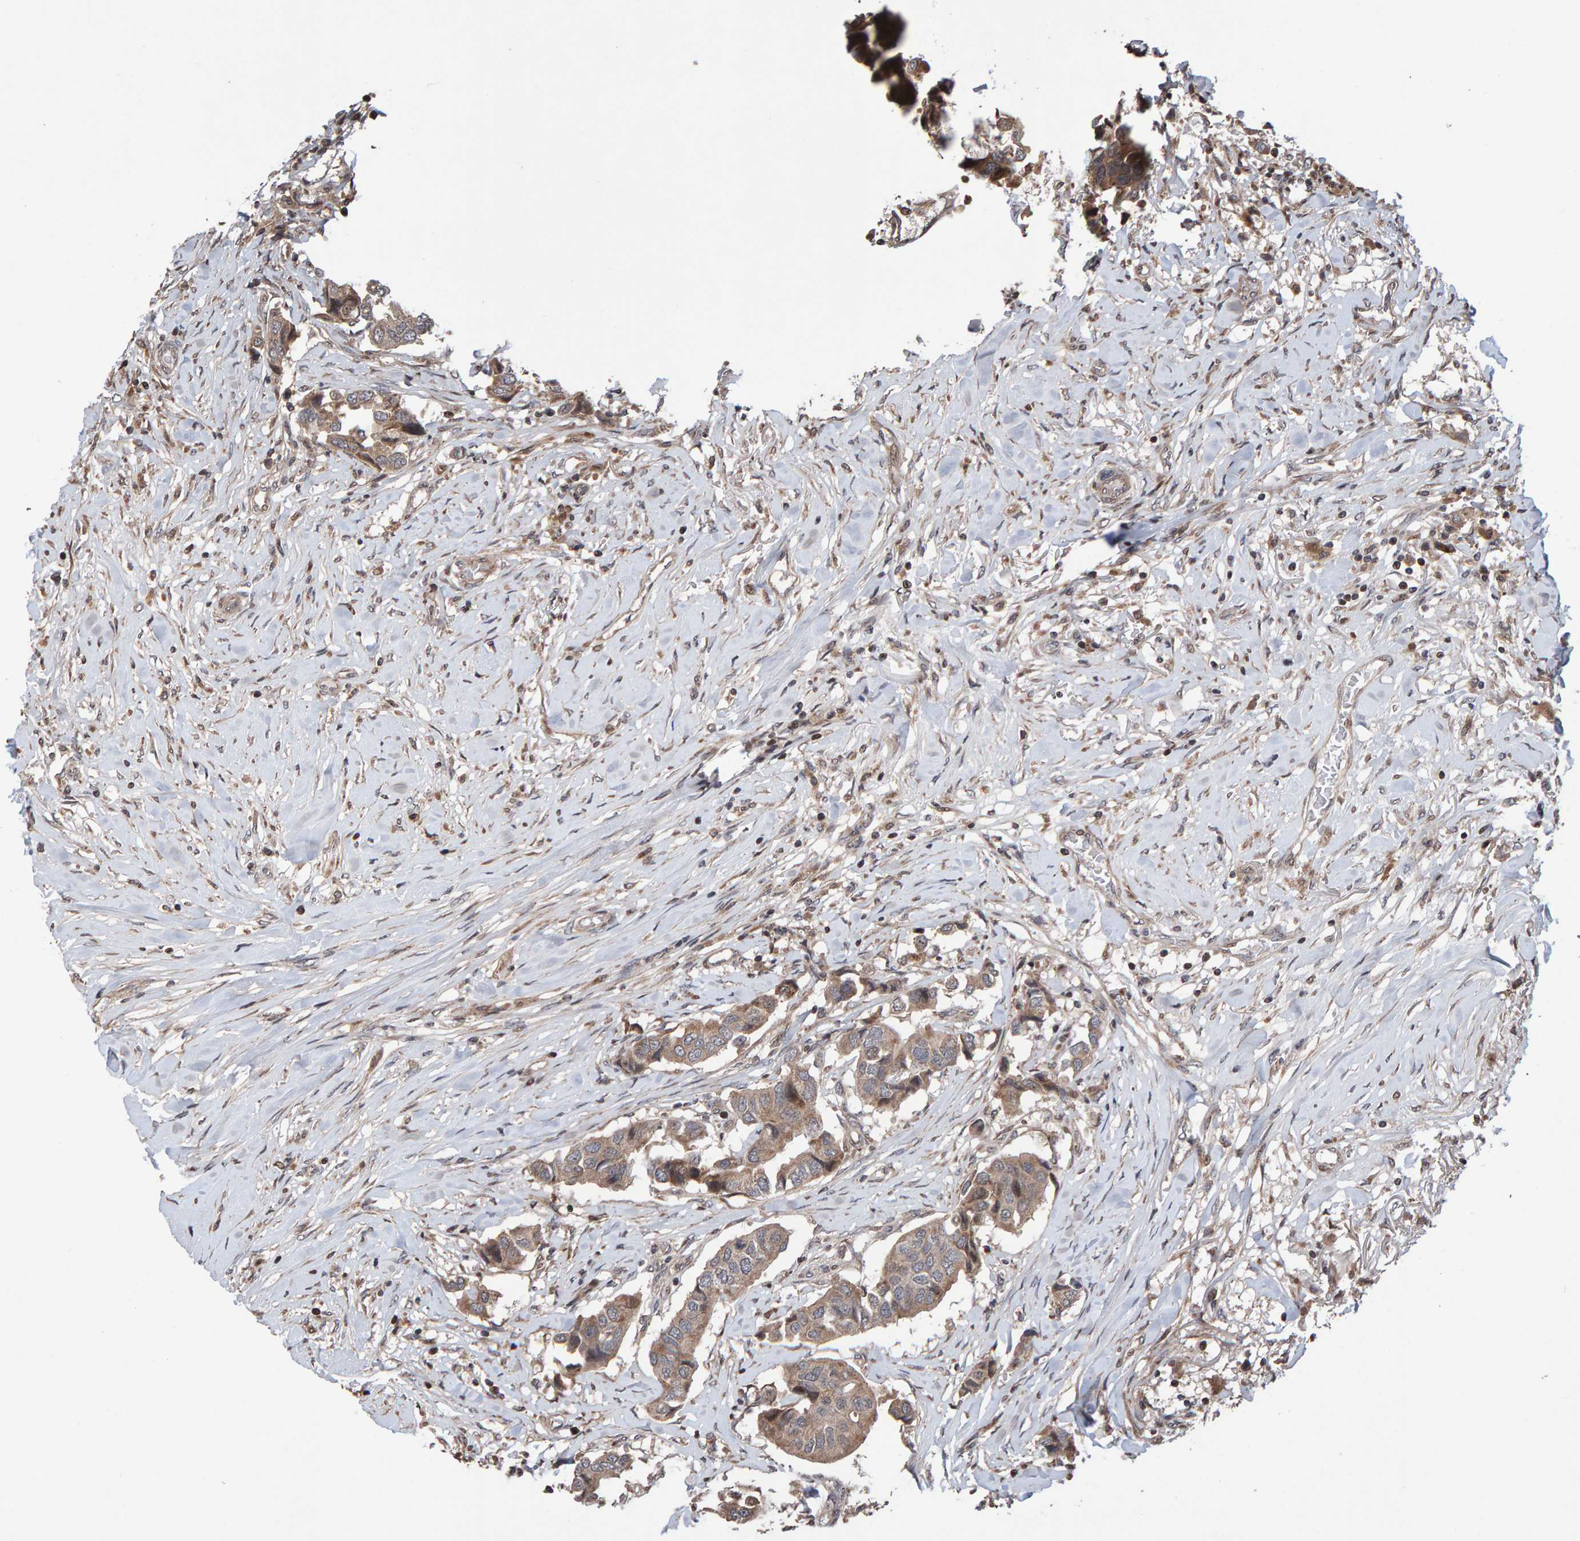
{"staining": {"intensity": "moderate", "quantity": ">75%", "location": "cytoplasmic/membranous"}, "tissue": "breast cancer", "cell_type": "Tumor cells", "image_type": "cancer", "snomed": [{"axis": "morphology", "description": "Duct carcinoma"}, {"axis": "topography", "description": "Breast"}], "caption": "Protein expression analysis of human breast cancer (invasive ductal carcinoma) reveals moderate cytoplasmic/membranous expression in about >75% of tumor cells. The staining is performed using DAB (3,3'-diaminobenzidine) brown chromogen to label protein expression. The nuclei are counter-stained blue using hematoxylin.", "gene": "PECR", "patient": {"sex": "female", "age": 80}}